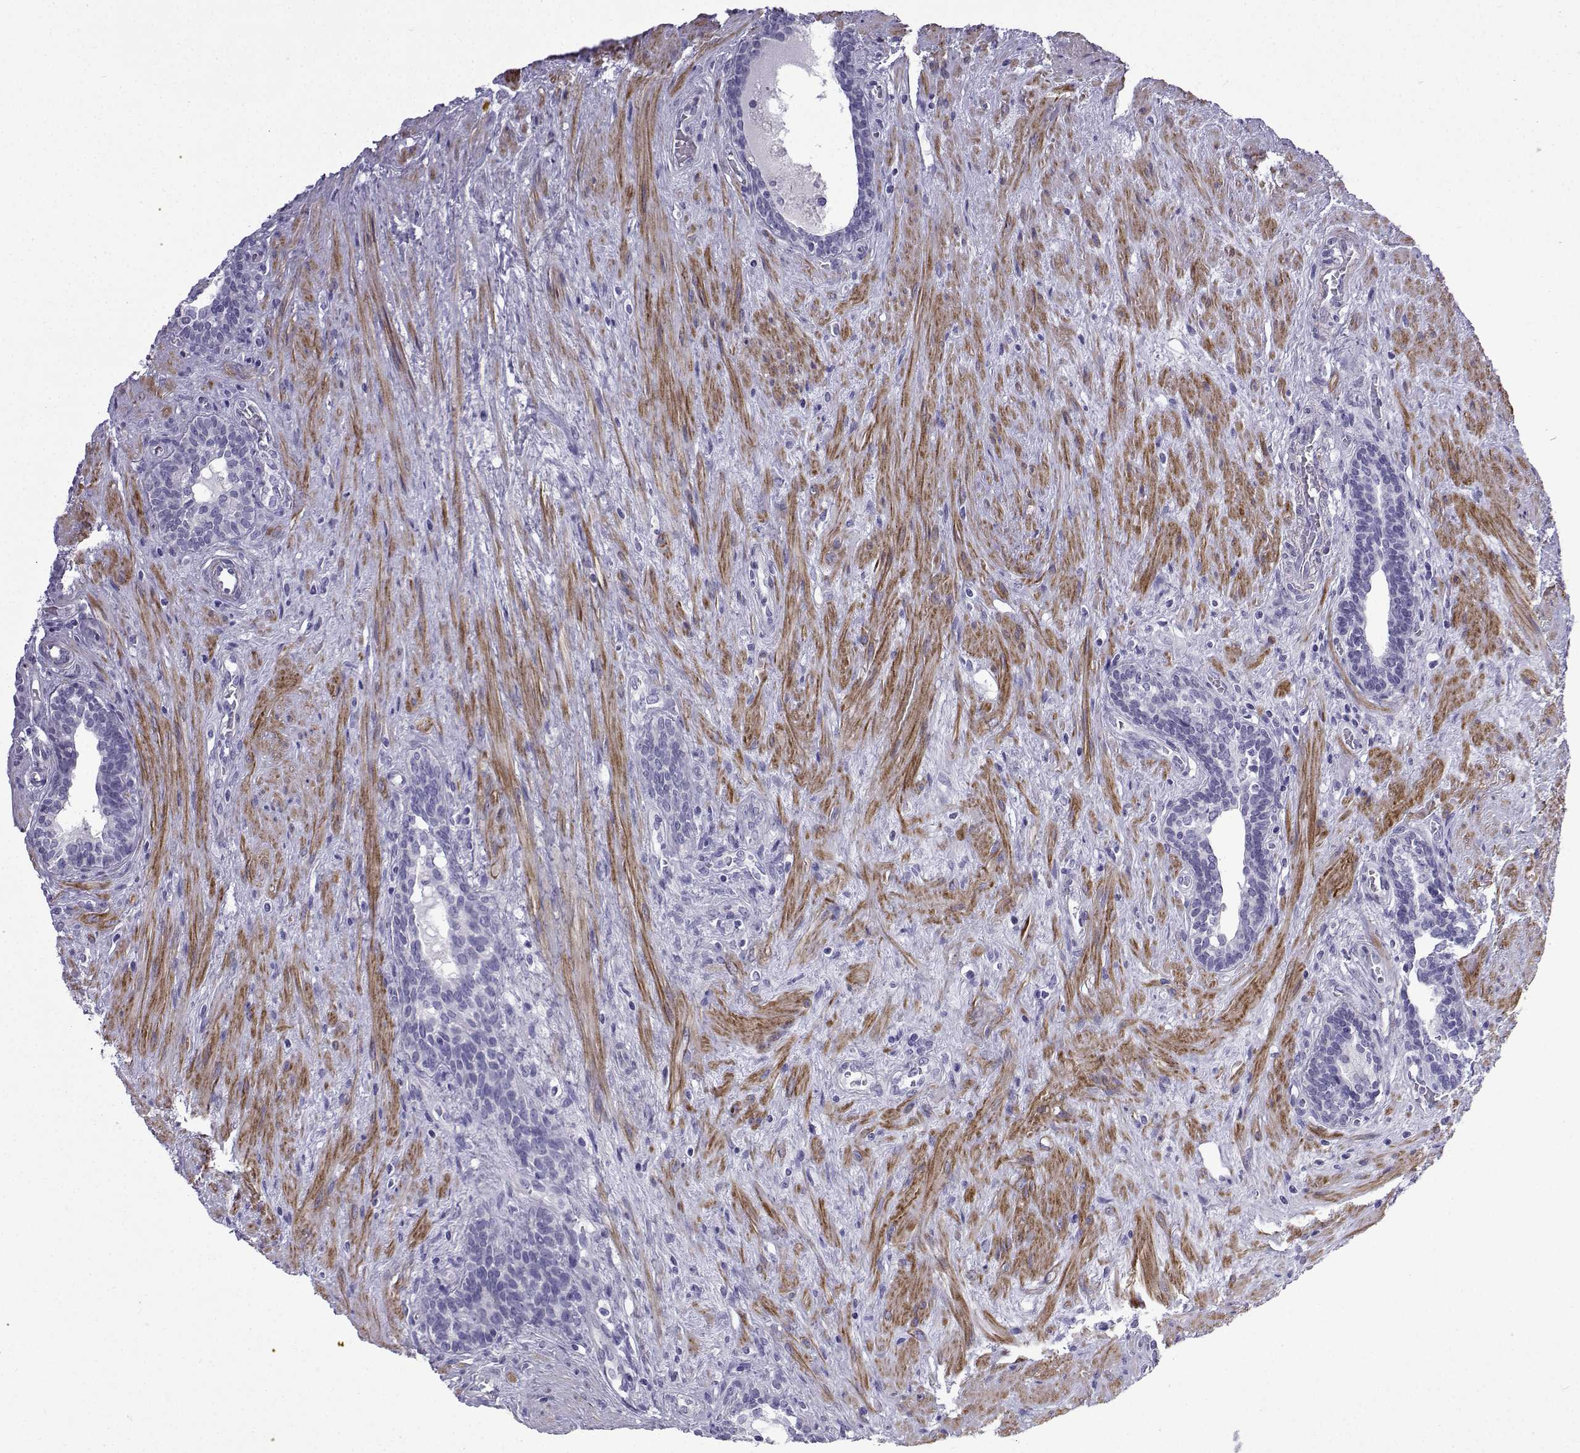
{"staining": {"intensity": "negative", "quantity": "none", "location": "none"}, "tissue": "prostate cancer", "cell_type": "Tumor cells", "image_type": "cancer", "snomed": [{"axis": "morphology", "description": "Adenocarcinoma, NOS"}, {"axis": "morphology", "description": "Adenocarcinoma, High grade"}, {"axis": "topography", "description": "Prostate"}], "caption": "Human high-grade adenocarcinoma (prostate) stained for a protein using immunohistochemistry displays no staining in tumor cells.", "gene": "KCNF1", "patient": {"sex": "male", "age": 61}}